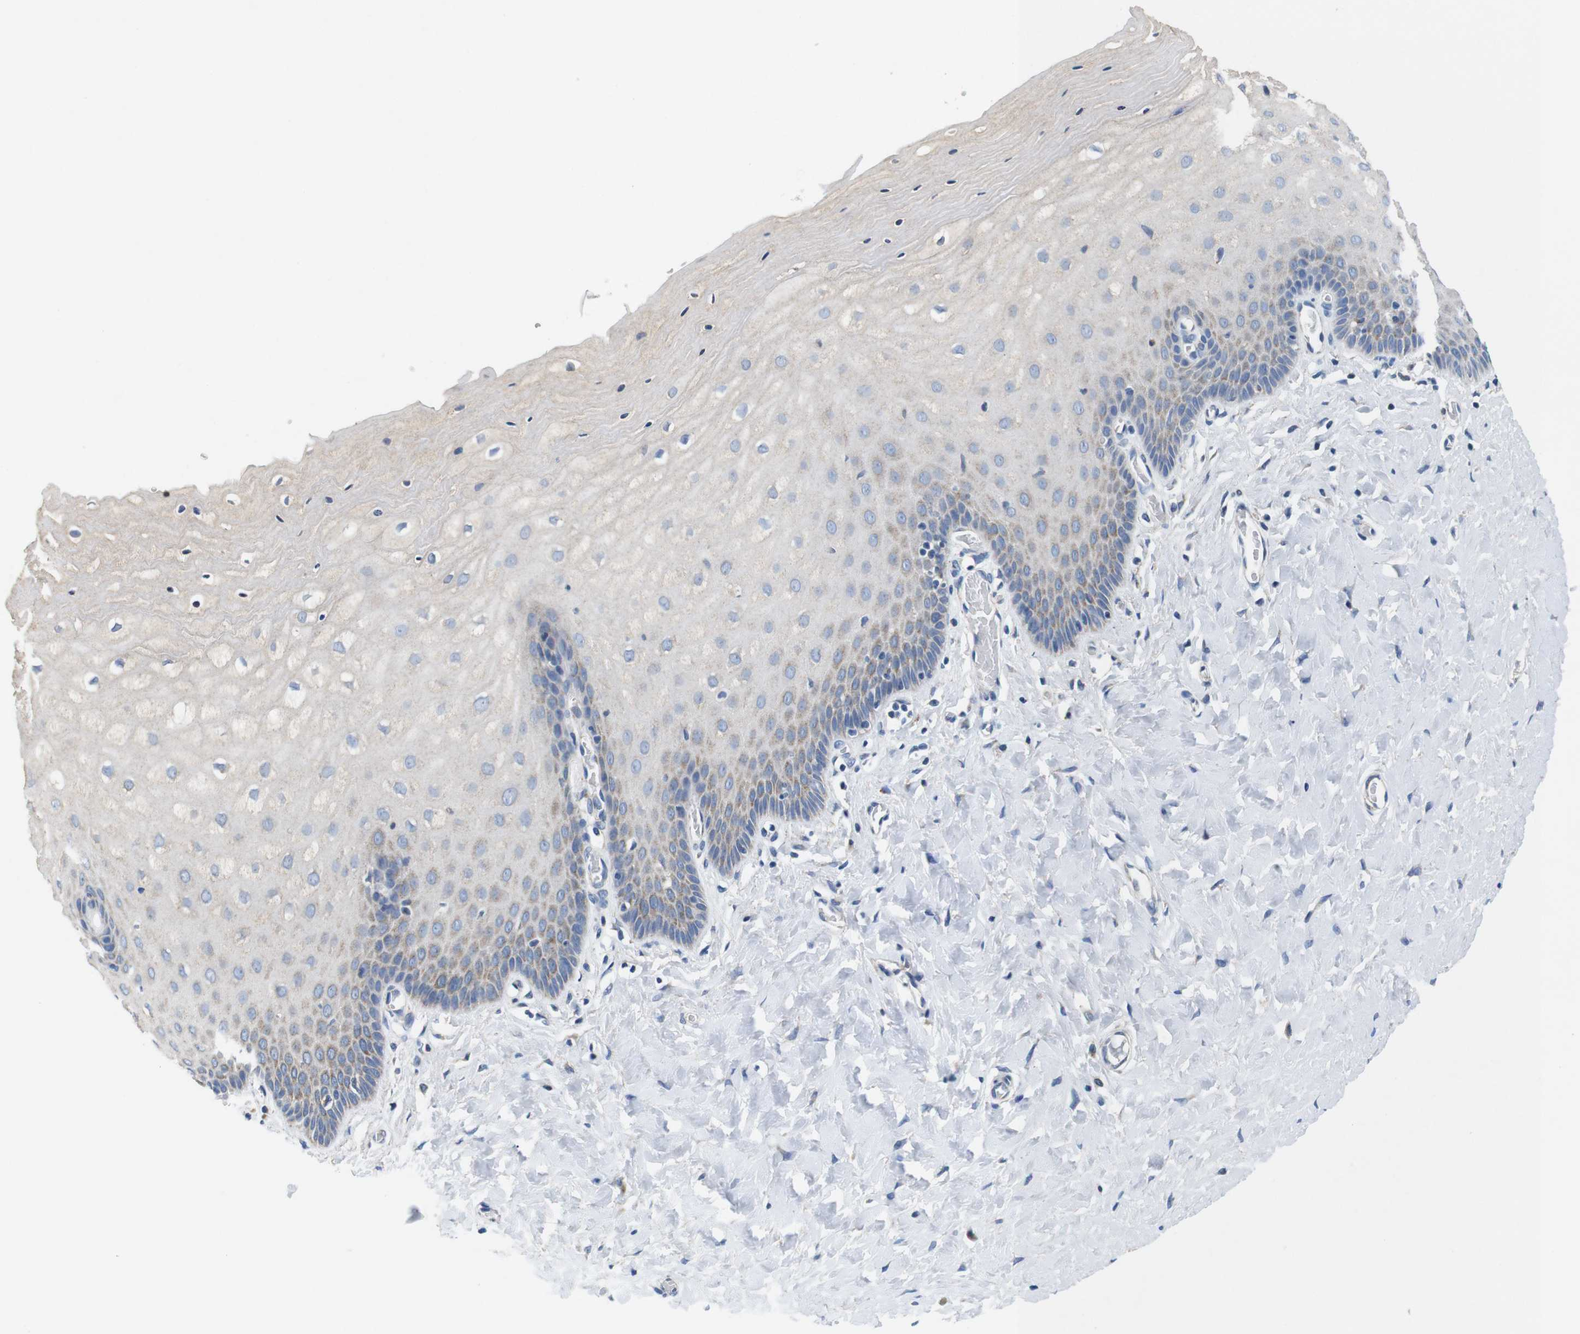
{"staining": {"intensity": "negative", "quantity": "none", "location": "none"}, "tissue": "cervix", "cell_type": "Glandular cells", "image_type": "normal", "snomed": [{"axis": "morphology", "description": "Normal tissue, NOS"}, {"axis": "topography", "description": "Cervix"}], "caption": "Immunohistochemistry (IHC) micrograph of normal cervix: cervix stained with DAB (3,3'-diaminobenzidine) displays no significant protein staining in glandular cells. (DAB (3,3'-diaminobenzidine) immunohistochemistry with hematoxylin counter stain).", "gene": "F2RL1", "patient": {"sex": "female", "age": 55}}